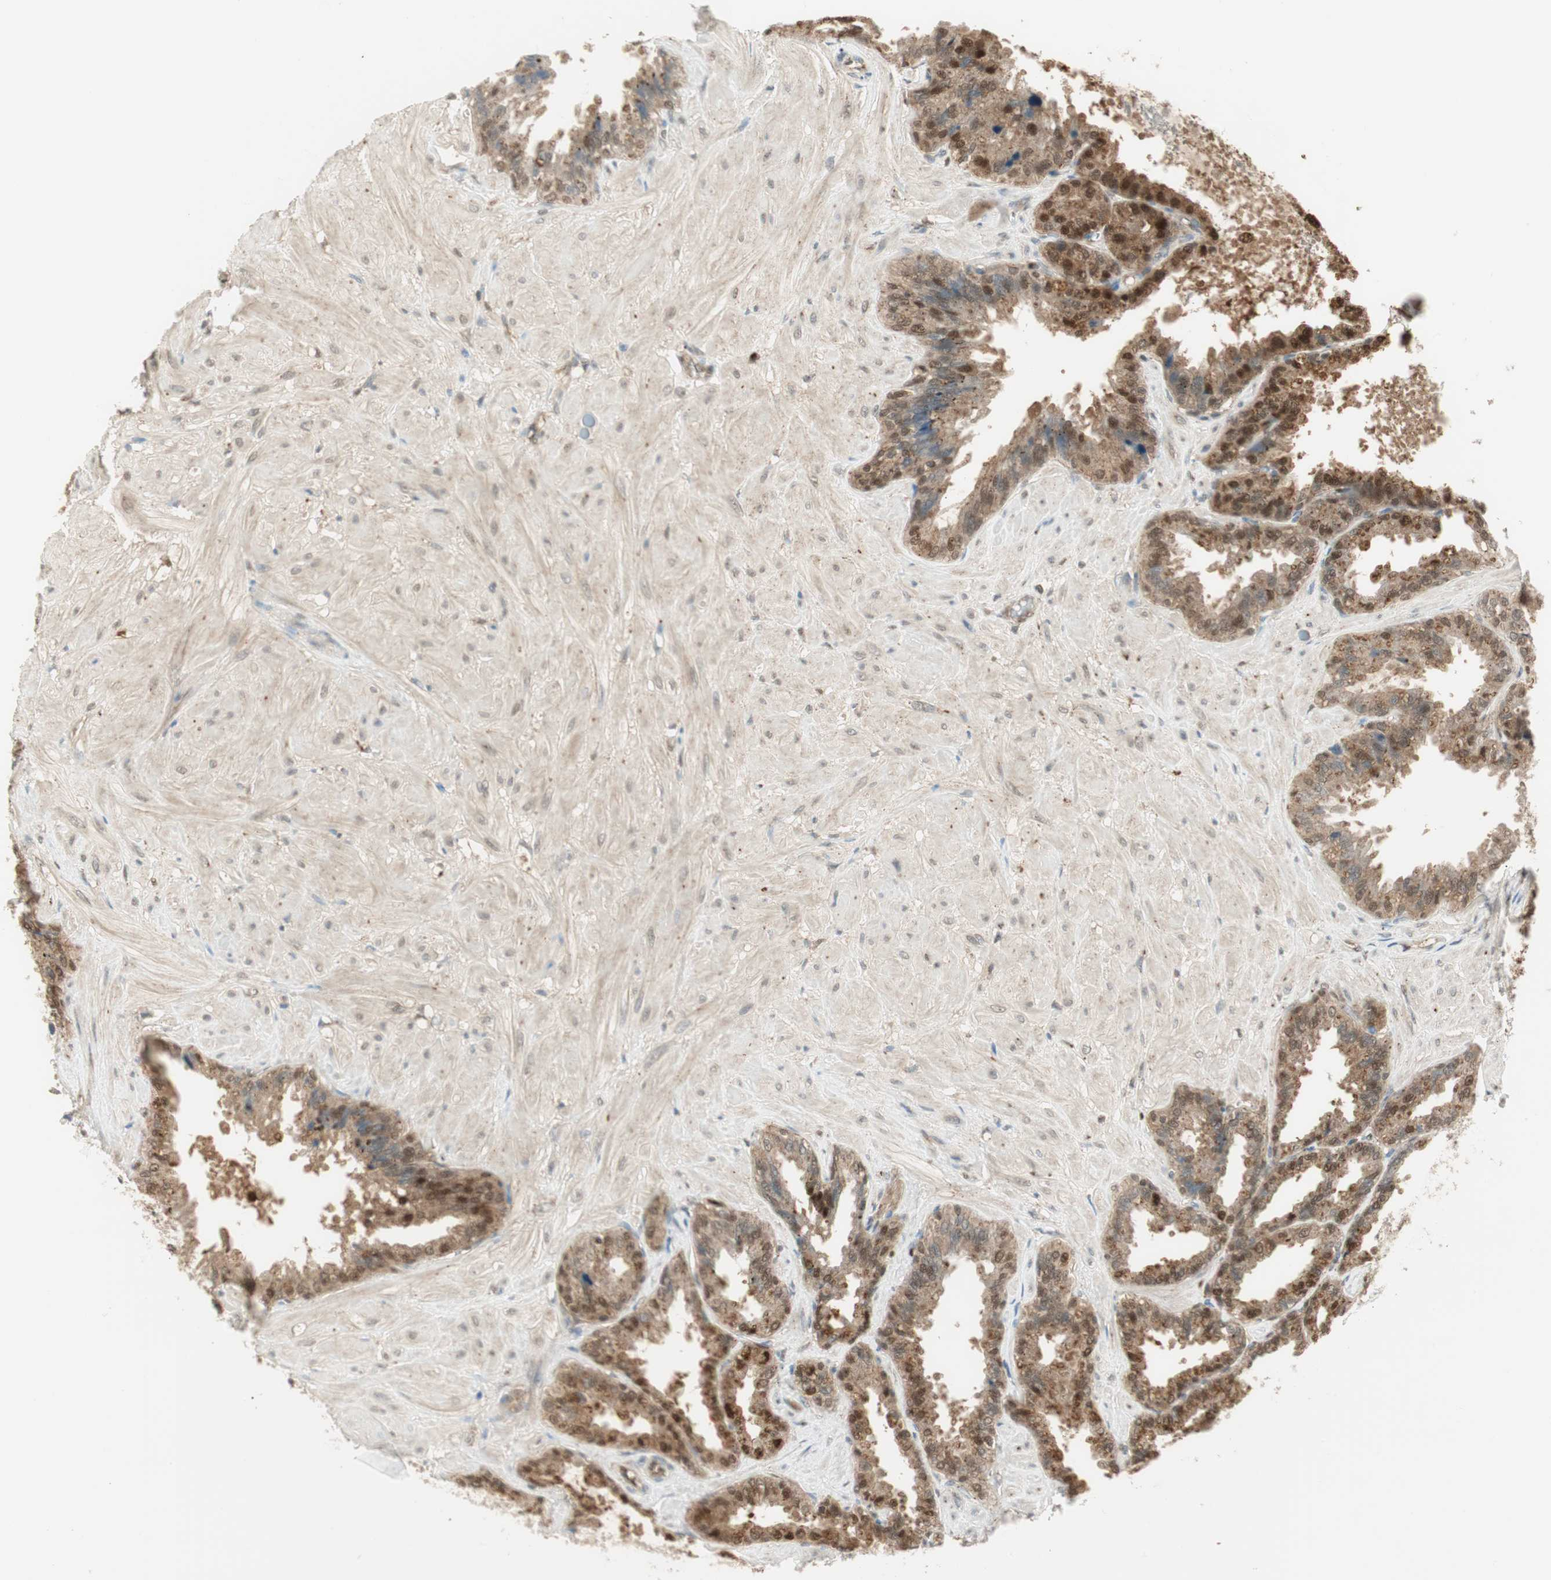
{"staining": {"intensity": "moderate", "quantity": ">75%", "location": "cytoplasmic/membranous,nuclear"}, "tissue": "seminal vesicle", "cell_type": "Glandular cells", "image_type": "normal", "snomed": [{"axis": "morphology", "description": "Normal tissue, NOS"}, {"axis": "topography", "description": "Seminal veicle"}], "caption": "Moderate cytoplasmic/membranous,nuclear positivity is appreciated in approximately >75% of glandular cells in normal seminal vesicle. Immunohistochemistry (ihc) stains the protein of interest in brown and the nuclei are stained blue.", "gene": "LTA4H", "patient": {"sex": "male", "age": 46}}